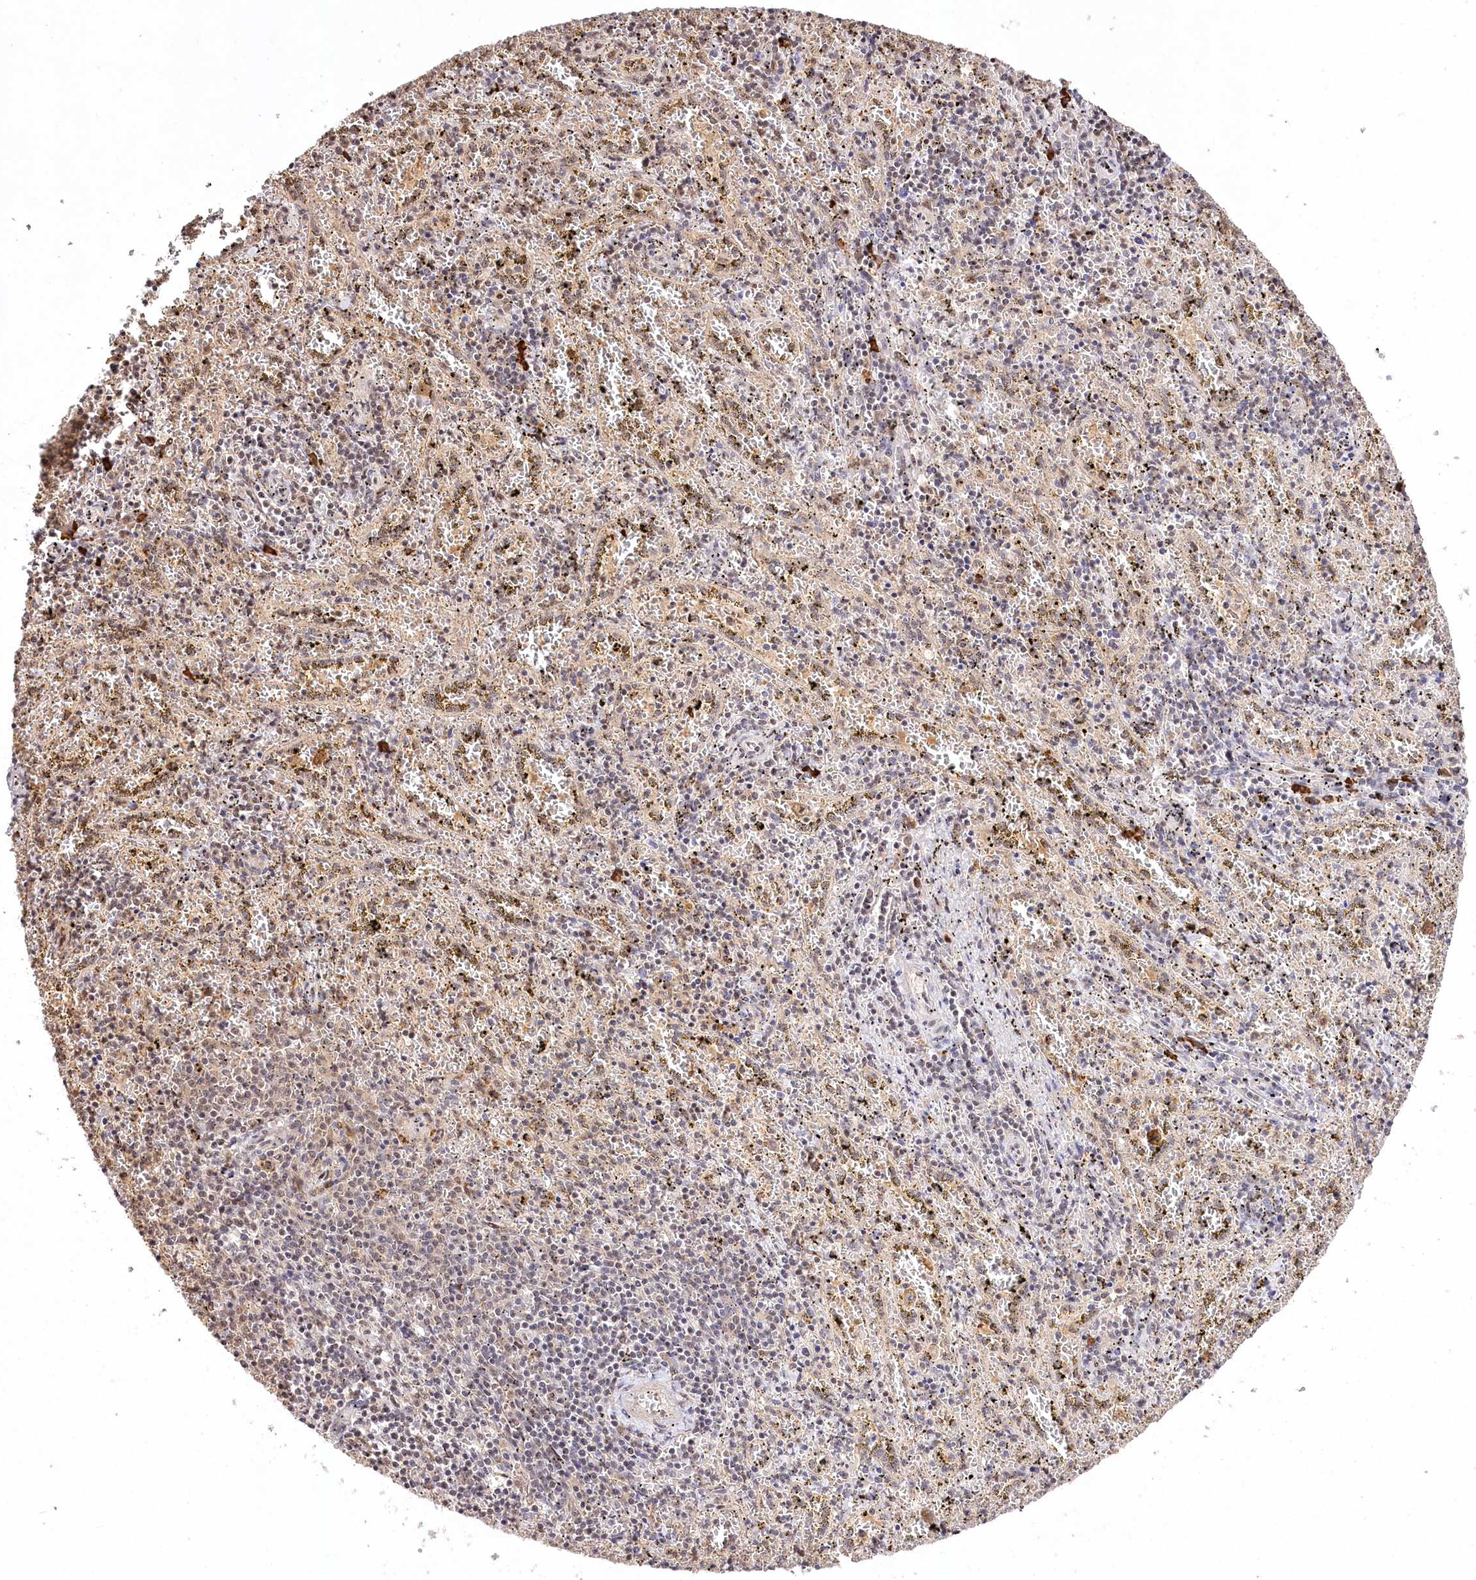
{"staining": {"intensity": "weak", "quantity": "<25%", "location": "cytoplasmic/membranous"}, "tissue": "spleen", "cell_type": "Cells in red pulp", "image_type": "normal", "snomed": [{"axis": "morphology", "description": "Normal tissue, NOS"}, {"axis": "topography", "description": "Spleen"}], "caption": "Human spleen stained for a protein using IHC reveals no expression in cells in red pulp.", "gene": "PYROXD1", "patient": {"sex": "male", "age": 11}}